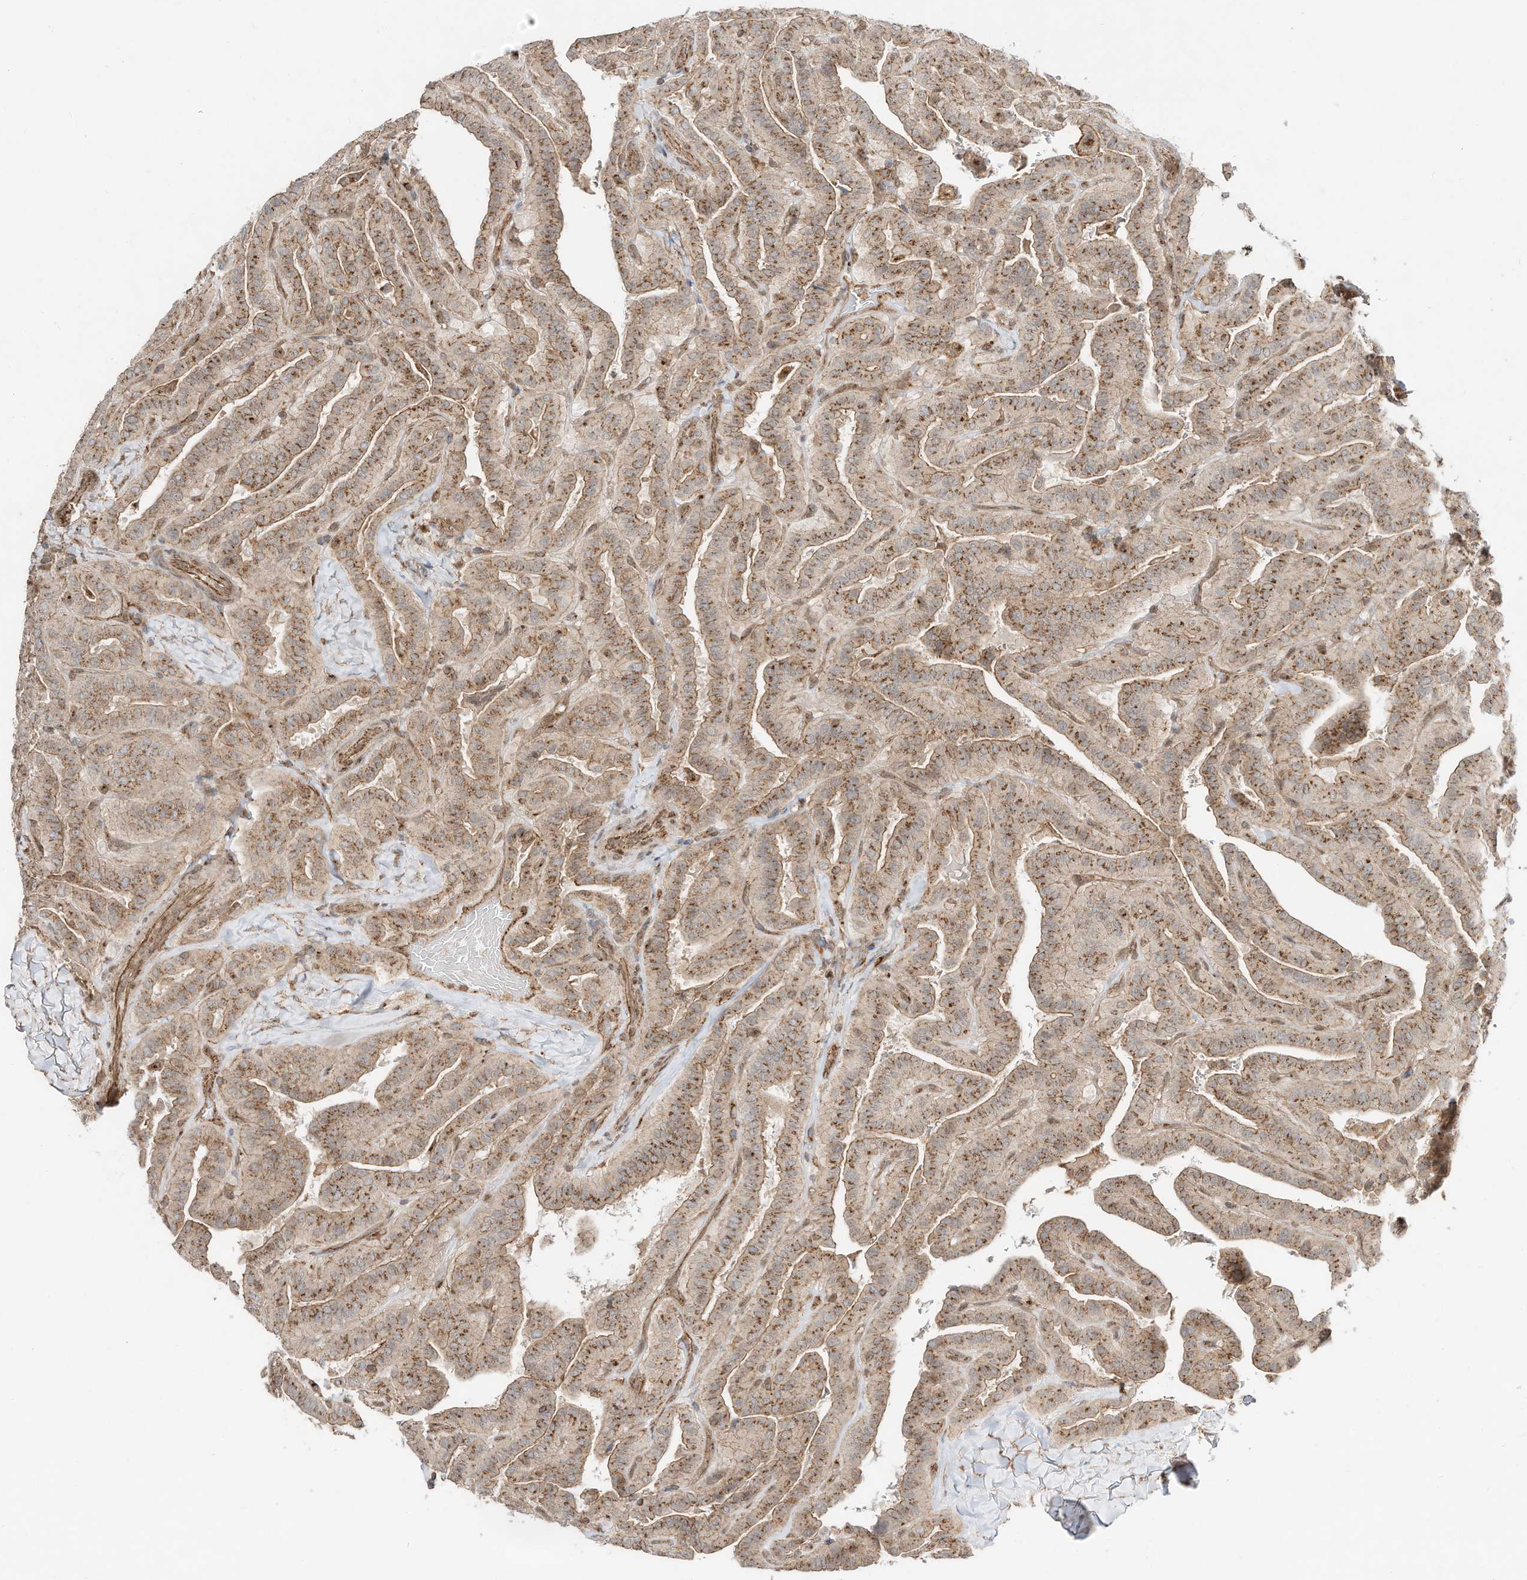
{"staining": {"intensity": "moderate", "quantity": ">75%", "location": "cytoplasmic/membranous"}, "tissue": "thyroid cancer", "cell_type": "Tumor cells", "image_type": "cancer", "snomed": [{"axis": "morphology", "description": "Papillary adenocarcinoma, NOS"}, {"axis": "topography", "description": "Thyroid gland"}], "caption": "The immunohistochemical stain labels moderate cytoplasmic/membranous positivity in tumor cells of papillary adenocarcinoma (thyroid) tissue.", "gene": "CUX1", "patient": {"sex": "male", "age": 77}}